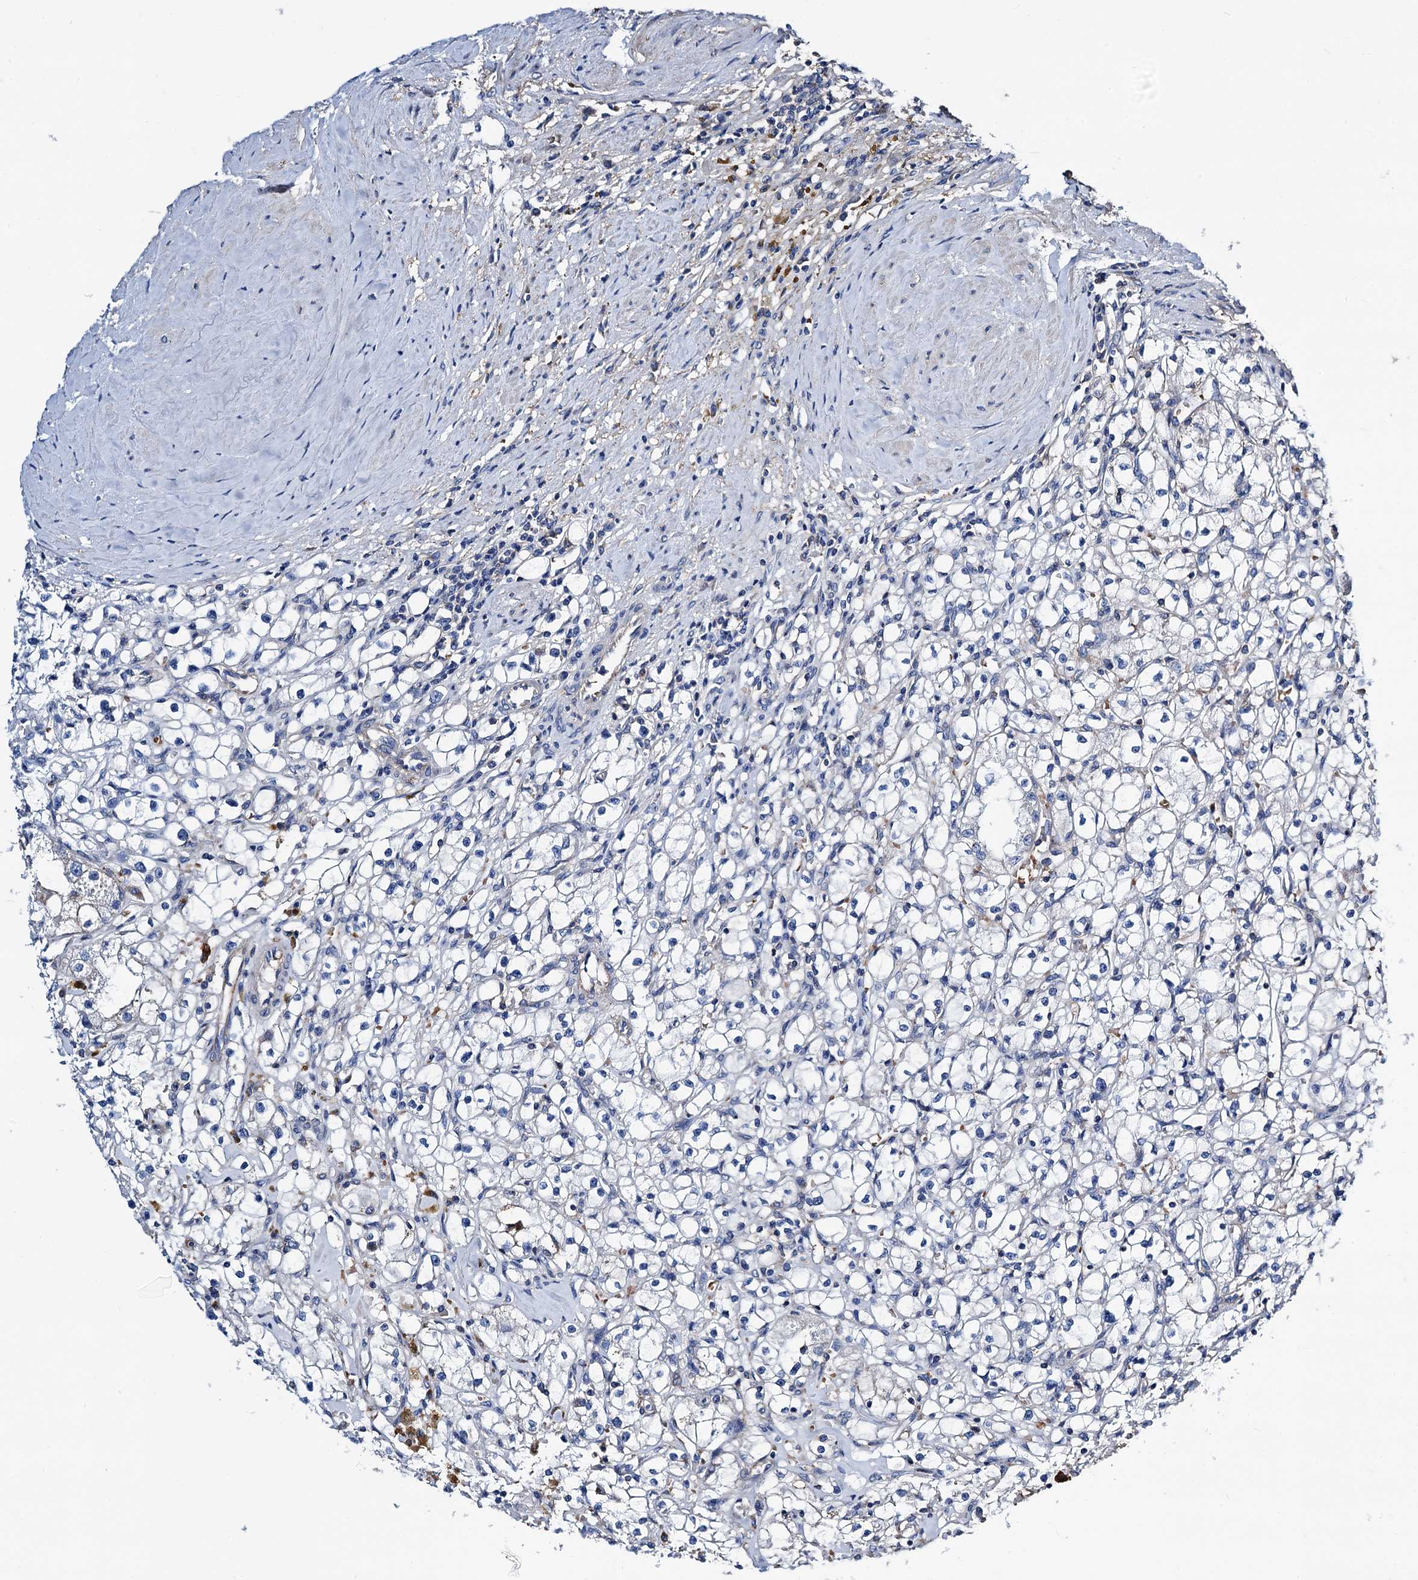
{"staining": {"intensity": "negative", "quantity": "none", "location": "none"}, "tissue": "renal cancer", "cell_type": "Tumor cells", "image_type": "cancer", "snomed": [{"axis": "morphology", "description": "Adenocarcinoma, NOS"}, {"axis": "topography", "description": "Kidney"}], "caption": "The immunohistochemistry (IHC) histopathology image has no significant staining in tumor cells of renal adenocarcinoma tissue. The staining is performed using DAB (3,3'-diaminobenzidine) brown chromogen with nuclei counter-stained in using hematoxylin.", "gene": "GCOM1", "patient": {"sex": "male", "age": 56}}